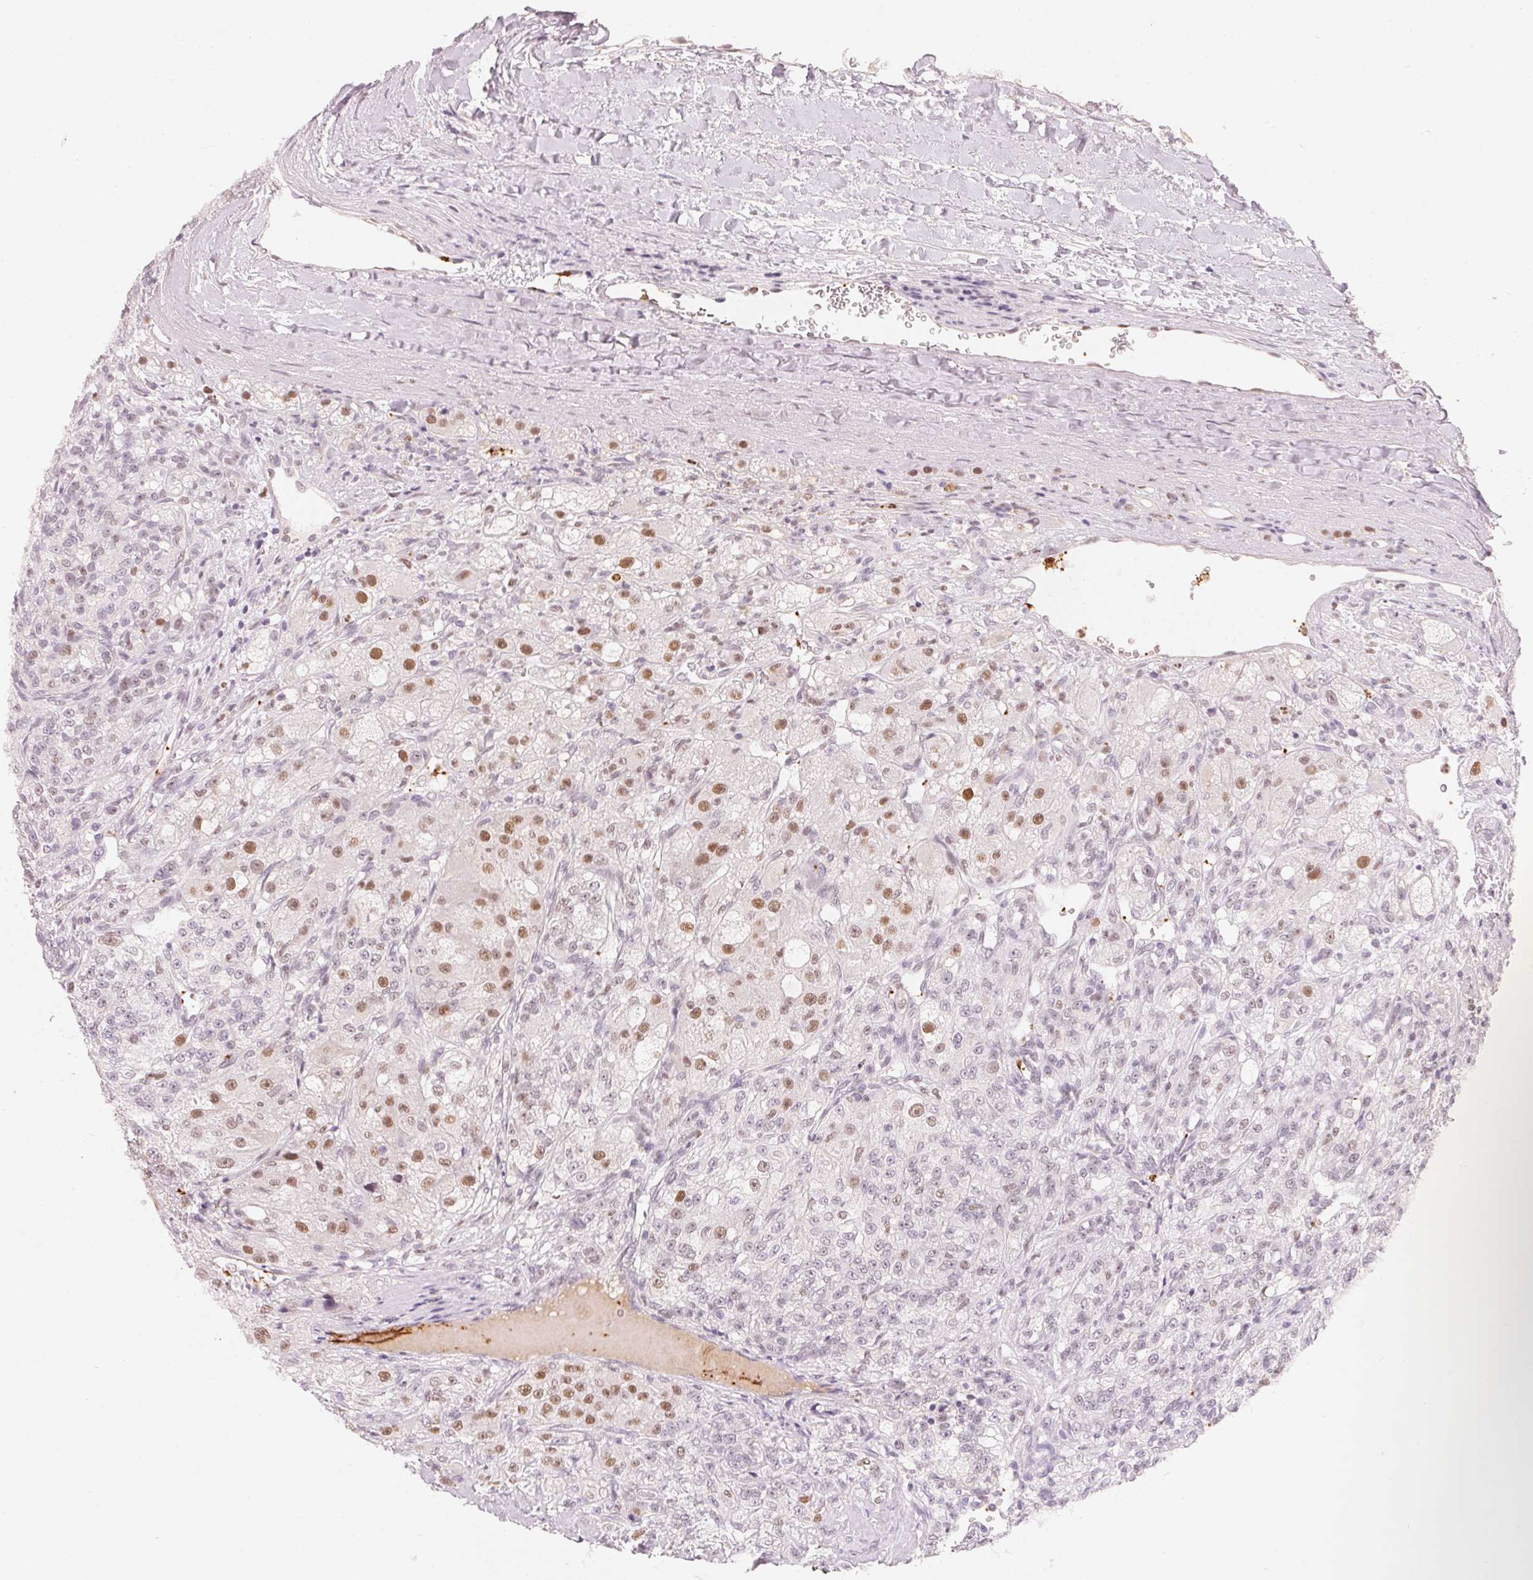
{"staining": {"intensity": "moderate", "quantity": "<25%", "location": "nuclear"}, "tissue": "renal cancer", "cell_type": "Tumor cells", "image_type": "cancer", "snomed": [{"axis": "morphology", "description": "Adenocarcinoma, NOS"}, {"axis": "topography", "description": "Kidney"}], "caption": "DAB immunohistochemical staining of human adenocarcinoma (renal) demonstrates moderate nuclear protein positivity in about <25% of tumor cells.", "gene": "ARHGAP22", "patient": {"sex": "female", "age": 63}}